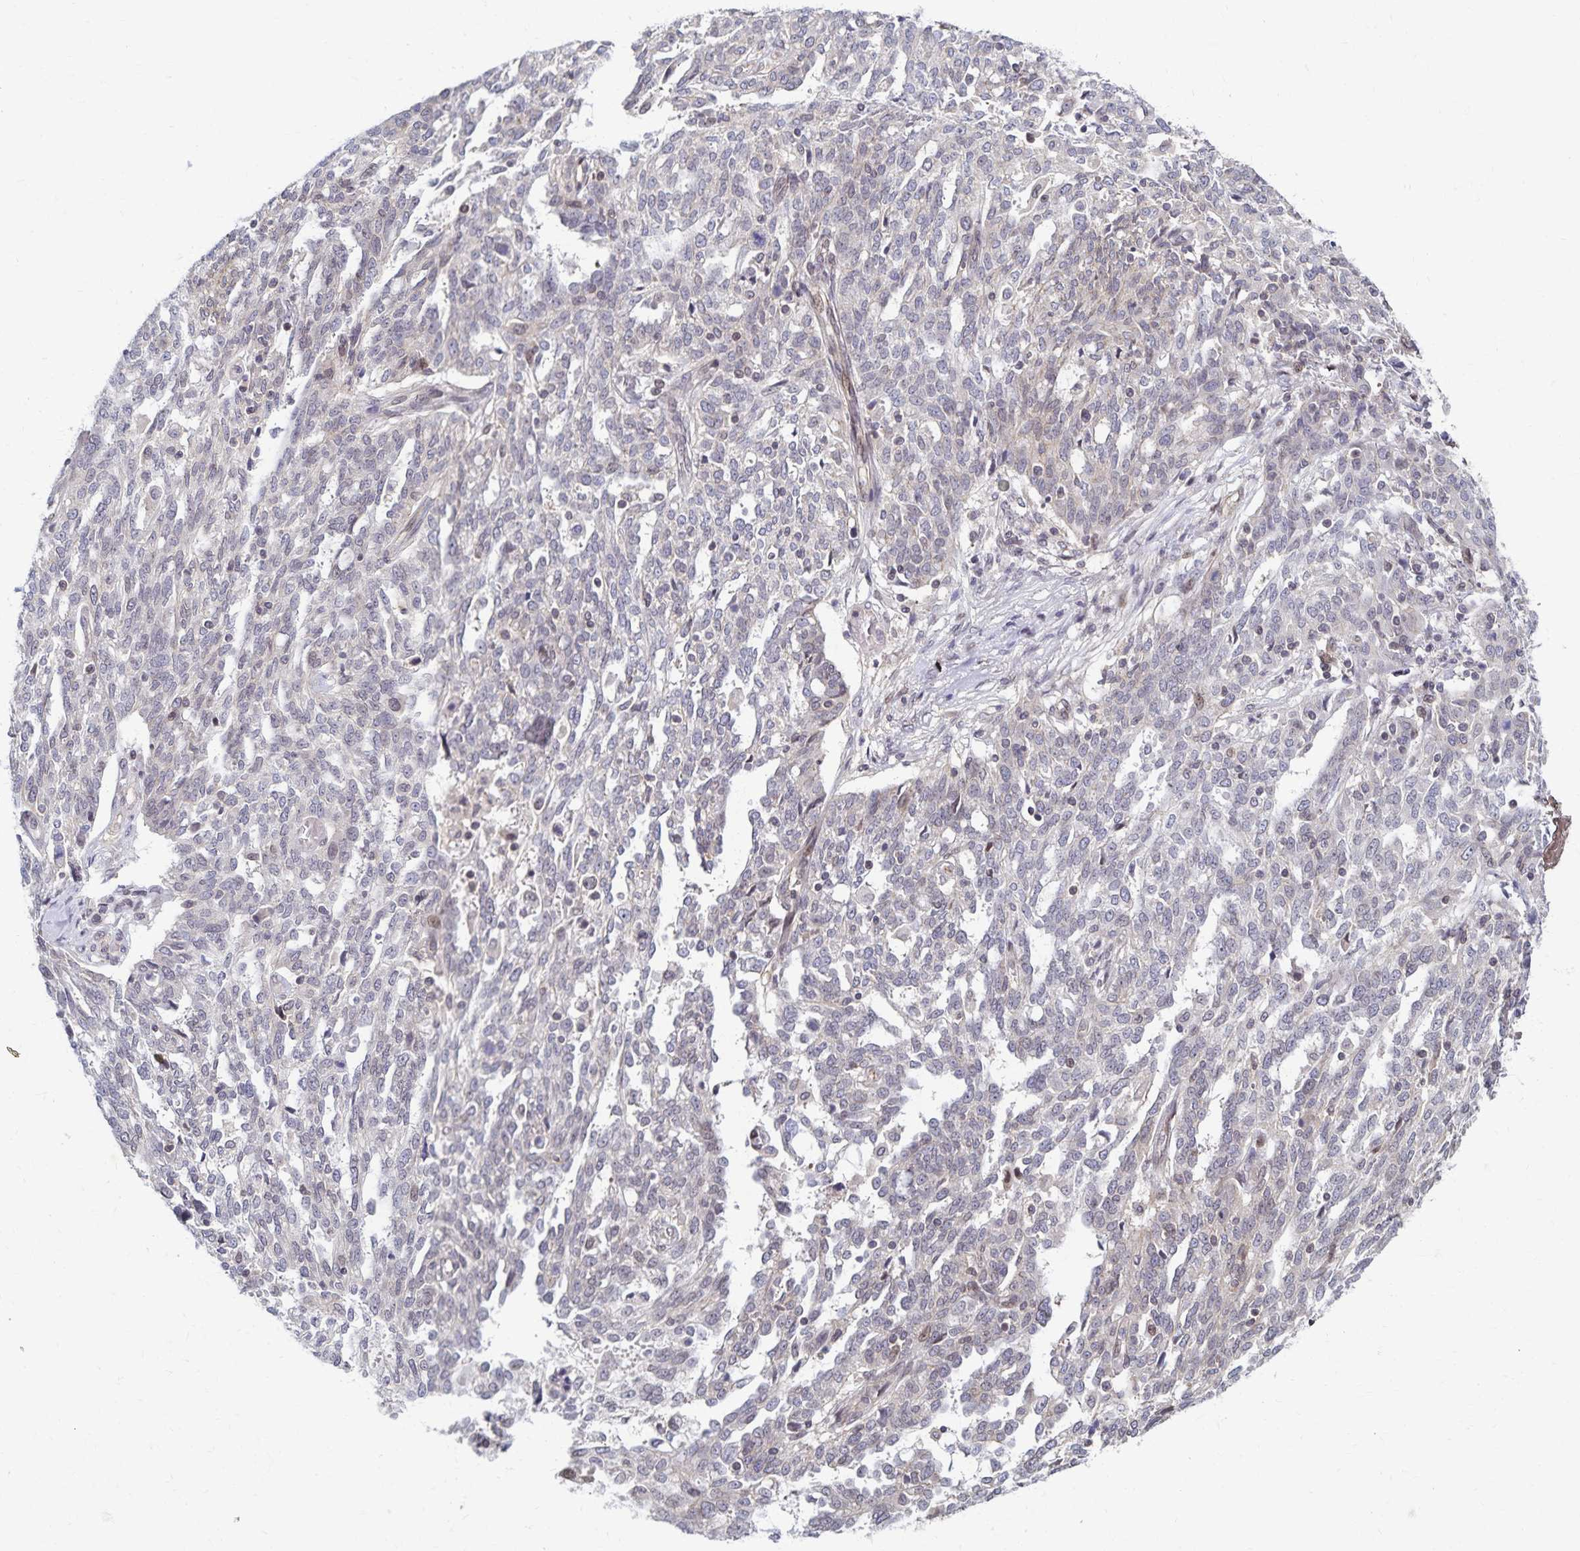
{"staining": {"intensity": "negative", "quantity": "none", "location": "none"}, "tissue": "ovarian cancer", "cell_type": "Tumor cells", "image_type": "cancer", "snomed": [{"axis": "morphology", "description": "Cystadenocarcinoma, serous, NOS"}, {"axis": "topography", "description": "Ovary"}], "caption": "This is a photomicrograph of immunohistochemistry staining of ovarian serous cystadenocarcinoma, which shows no positivity in tumor cells.", "gene": "RAB9B", "patient": {"sex": "female", "age": 67}}